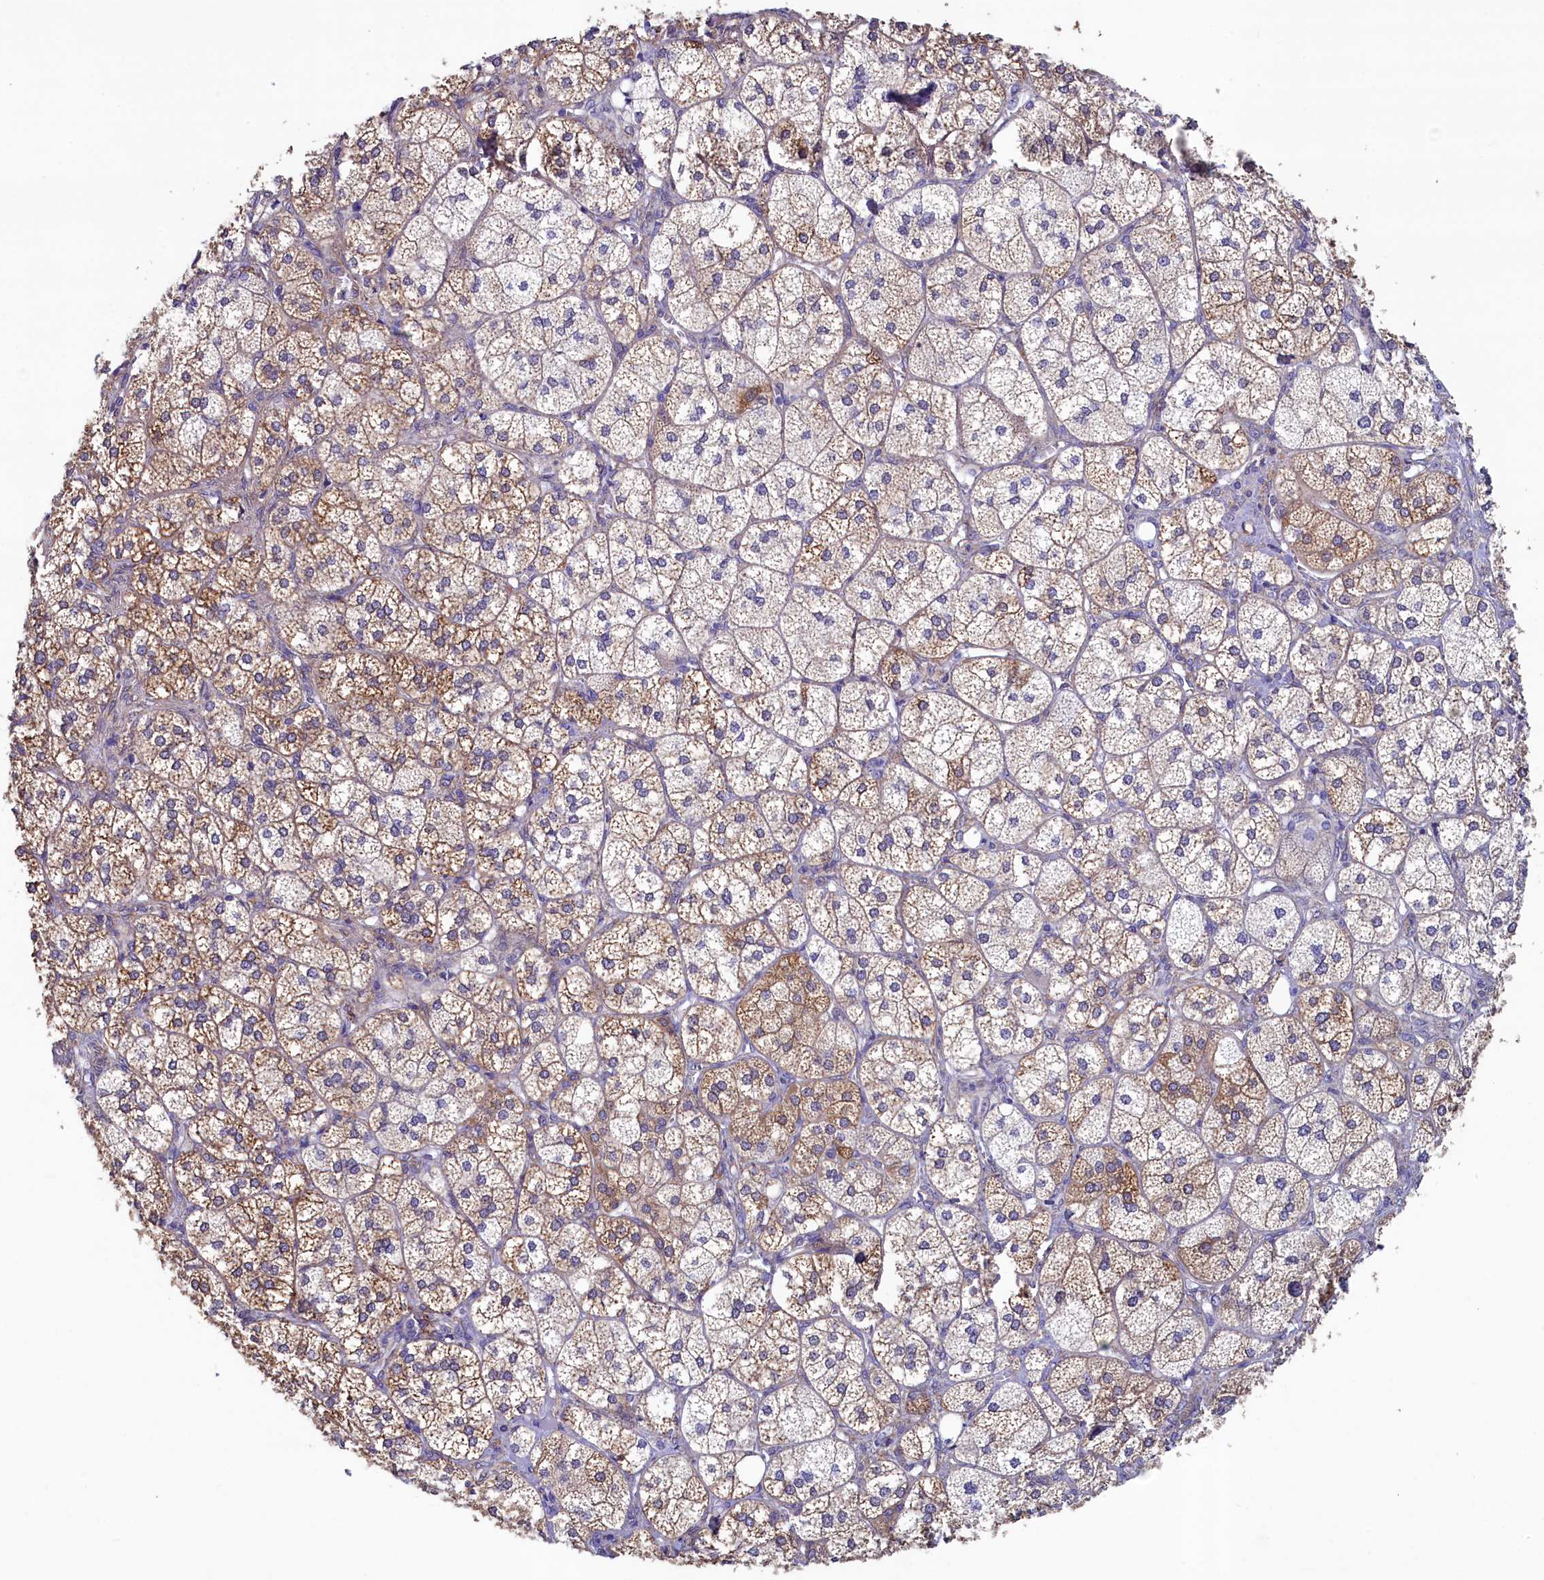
{"staining": {"intensity": "moderate", "quantity": ">75%", "location": "cytoplasmic/membranous"}, "tissue": "adrenal gland", "cell_type": "Glandular cells", "image_type": "normal", "snomed": [{"axis": "morphology", "description": "Normal tissue, NOS"}, {"axis": "topography", "description": "Adrenal gland"}], "caption": "Normal adrenal gland shows moderate cytoplasmic/membranous positivity in approximately >75% of glandular cells.", "gene": "SPATA2L", "patient": {"sex": "female", "age": 61}}